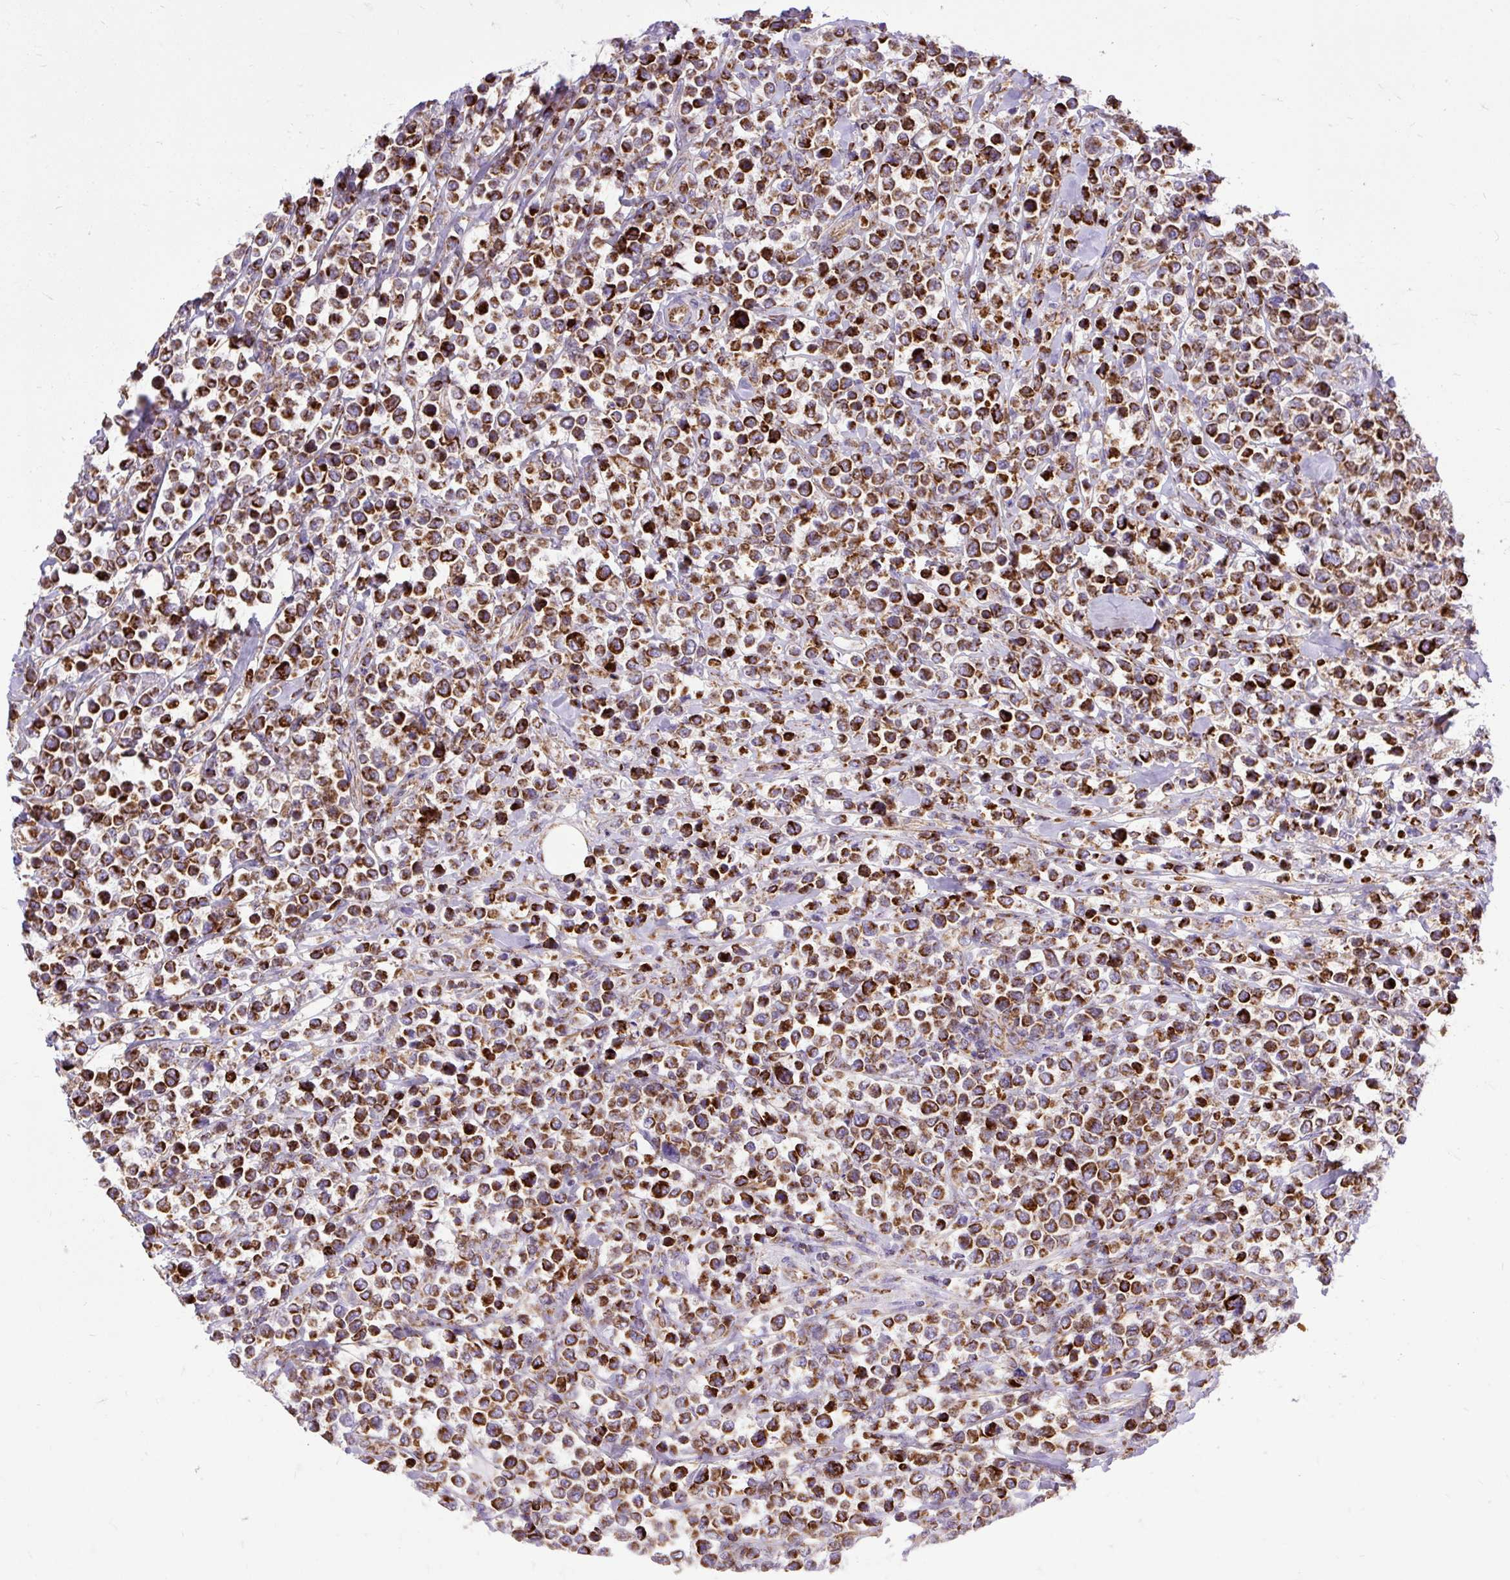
{"staining": {"intensity": "strong", "quantity": ">75%", "location": "cytoplasmic/membranous"}, "tissue": "lymphoma", "cell_type": "Tumor cells", "image_type": "cancer", "snomed": [{"axis": "morphology", "description": "Malignant lymphoma, non-Hodgkin's type, Low grade"}, {"axis": "topography", "description": "Lymph node"}], "caption": "Immunohistochemical staining of lymphoma exhibits high levels of strong cytoplasmic/membranous expression in approximately >75% of tumor cells.", "gene": "TOMM40", "patient": {"sex": "male", "age": 60}}